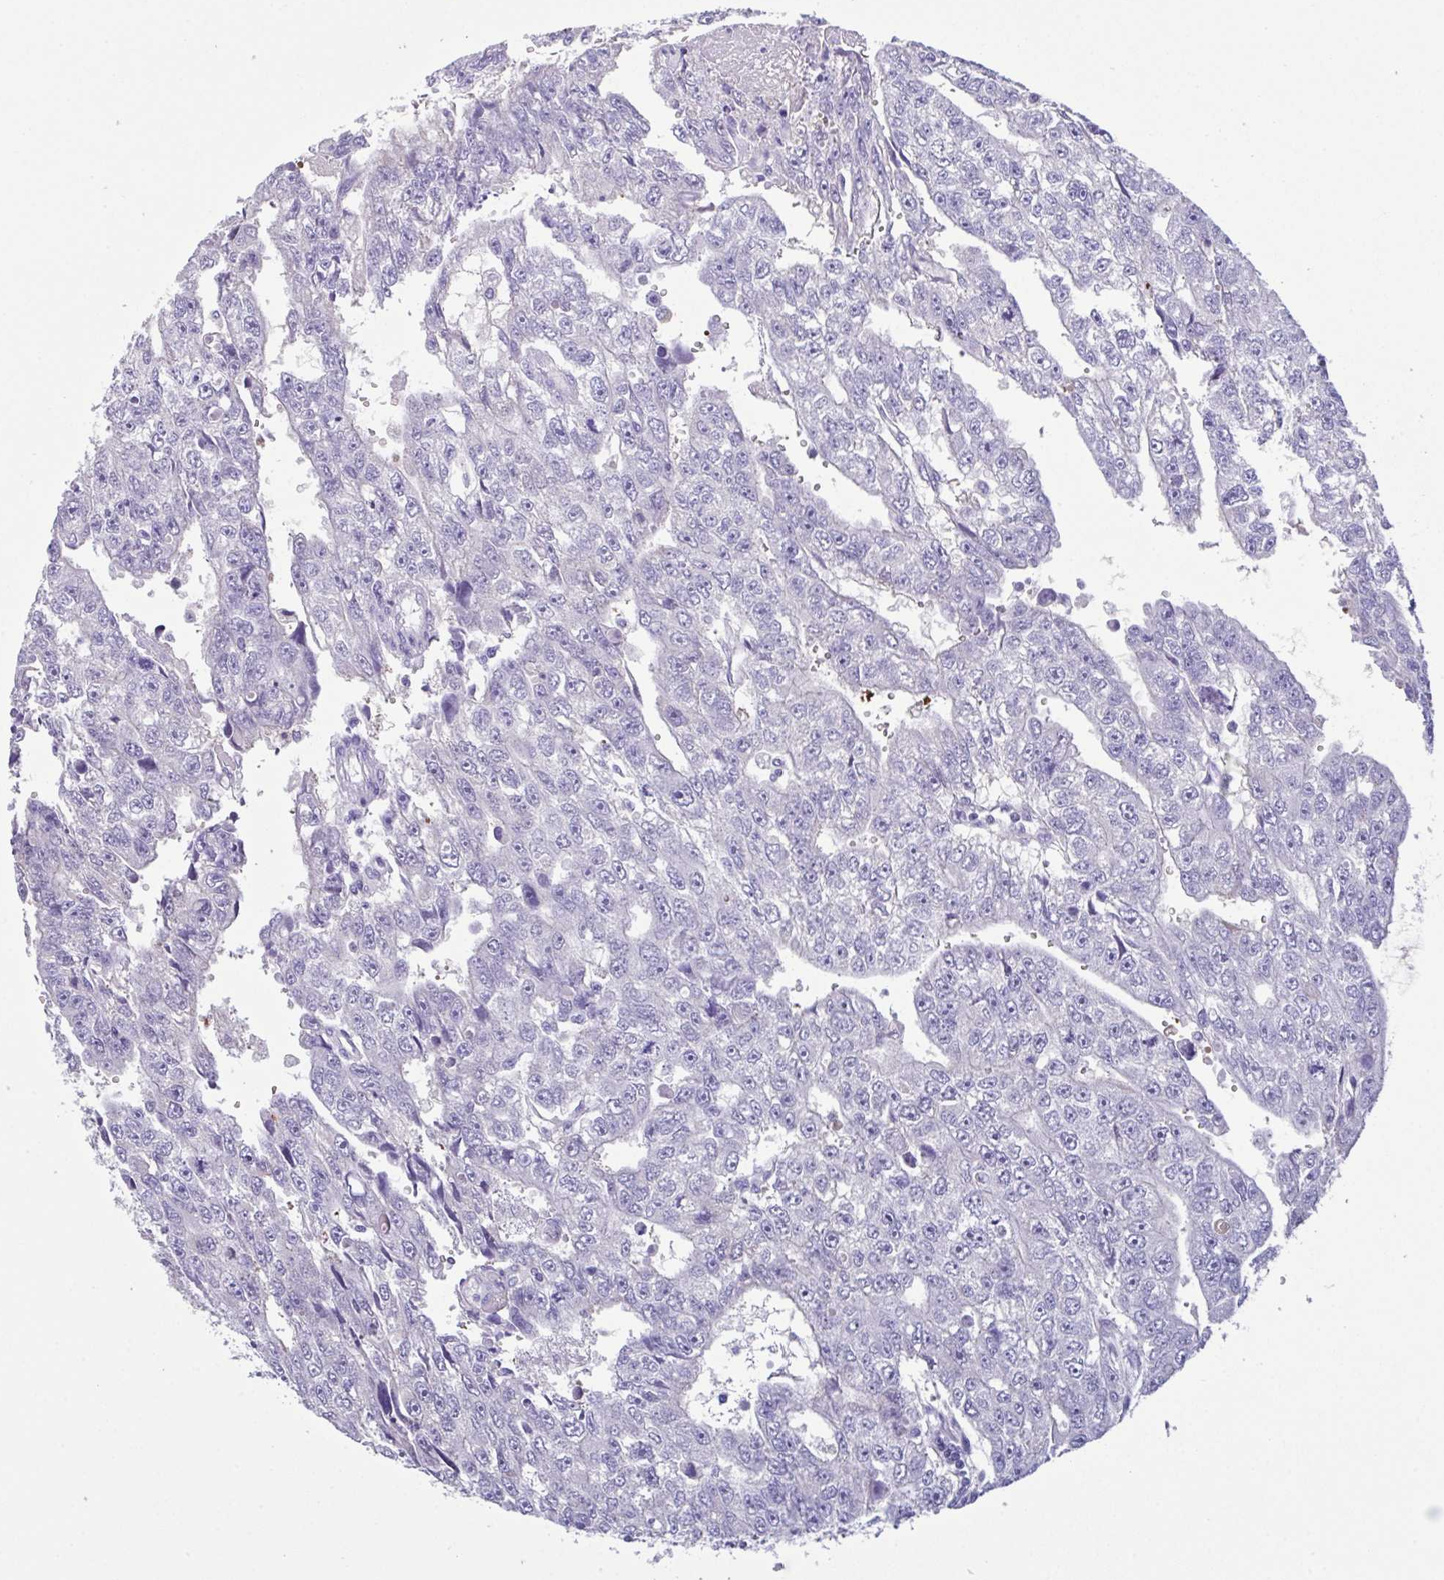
{"staining": {"intensity": "weak", "quantity": "<25%", "location": "cytoplasmic/membranous"}, "tissue": "testis cancer", "cell_type": "Tumor cells", "image_type": "cancer", "snomed": [{"axis": "morphology", "description": "Carcinoma, Embryonal, NOS"}, {"axis": "topography", "description": "Testis"}], "caption": "Protein analysis of testis cancer shows no significant staining in tumor cells.", "gene": "FBXL20", "patient": {"sex": "male", "age": 20}}